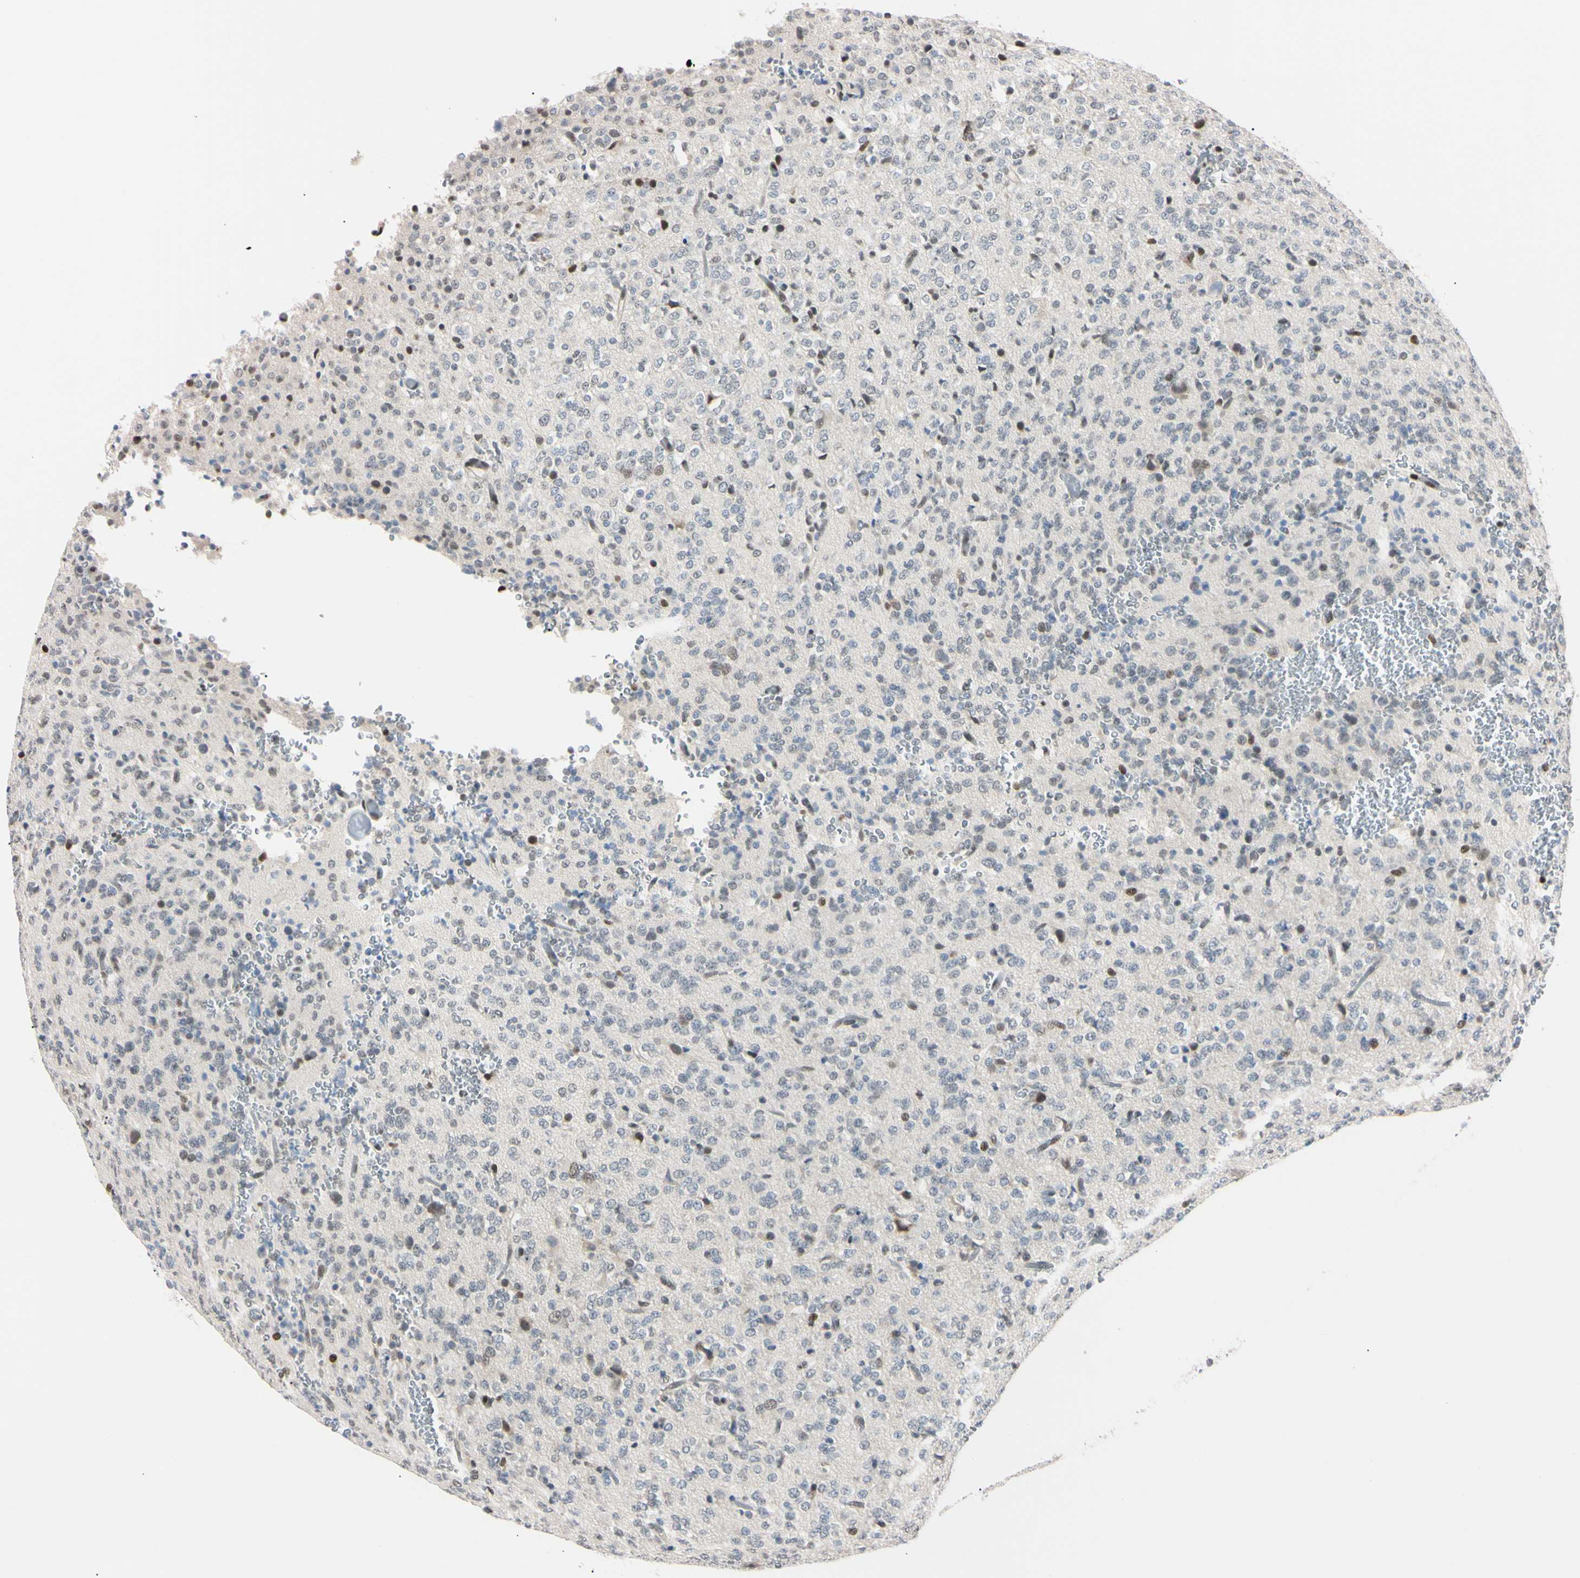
{"staining": {"intensity": "negative", "quantity": "none", "location": "none"}, "tissue": "glioma", "cell_type": "Tumor cells", "image_type": "cancer", "snomed": [{"axis": "morphology", "description": "Glioma, malignant, Low grade"}, {"axis": "topography", "description": "Brain"}], "caption": "High power microscopy histopathology image of an immunohistochemistry (IHC) image of glioma, revealing no significant expression in tumor cells.", "gene": "C1orf174", "patient": {"sex": "male", "age": 38}}